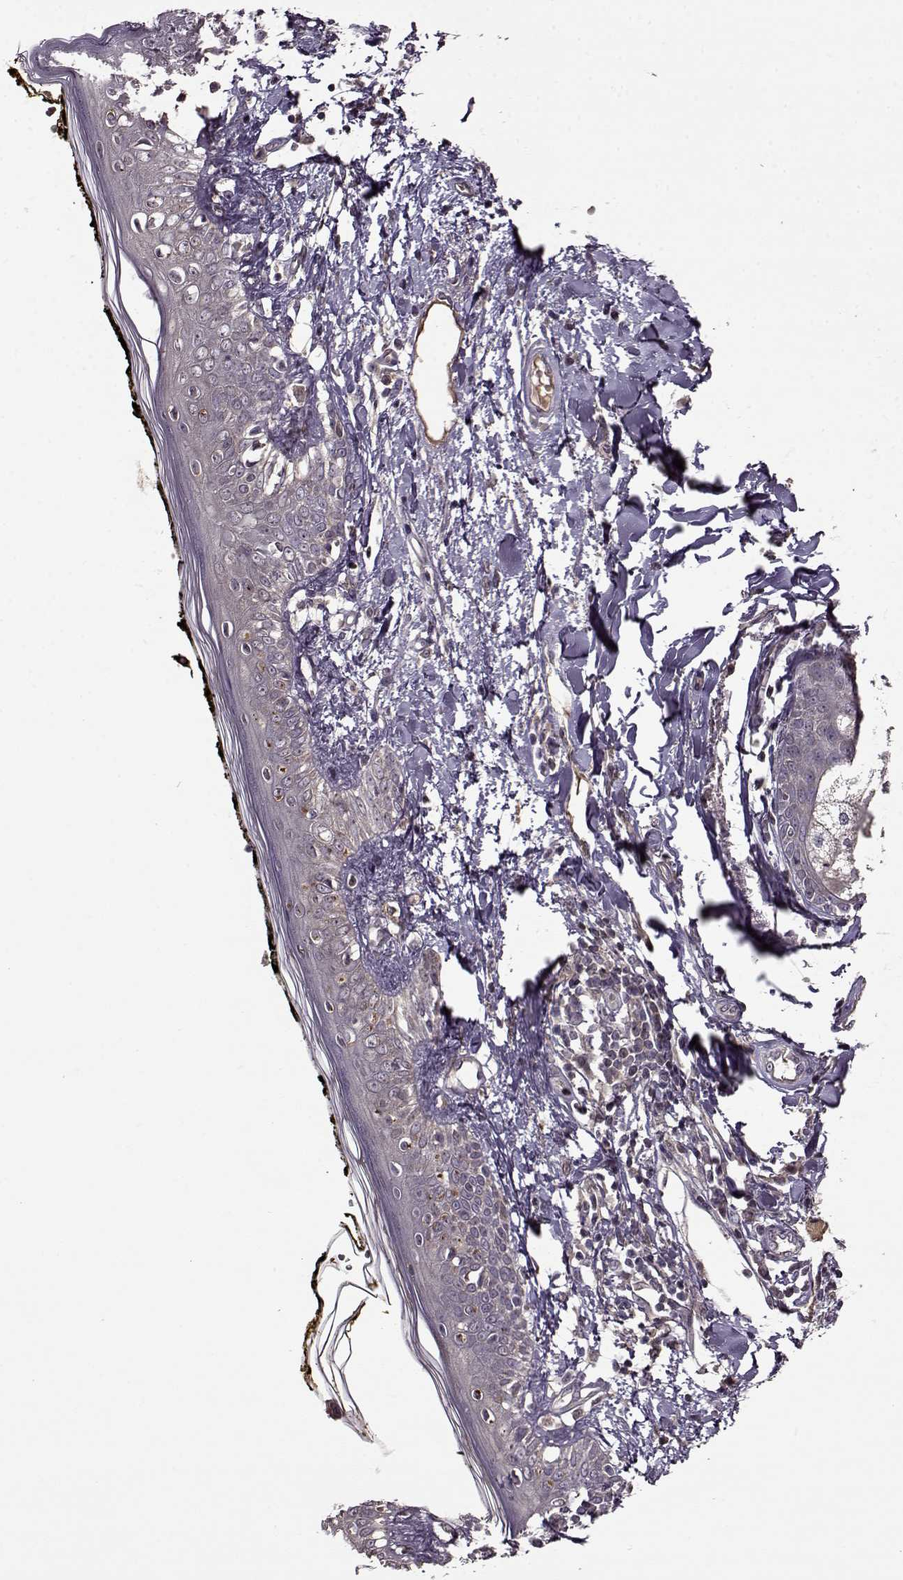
{"staining": {"intensity": "negative", "quantity": "none", "location": "none"}, "tissue": "skin", "cell_type": "Fibroblasts", "image_type": "normal", "snomed": [{"axis": "morphology", "description": "Normal tissue, NOS"}, {"axis": "topography", "description": "Skin"}], "caption": "Immunohistochemistry of normal human skin reveals no positivity in fibroblasts.", "gene": "MAIP1", "patient": {"sex": "male", "age": 76}}